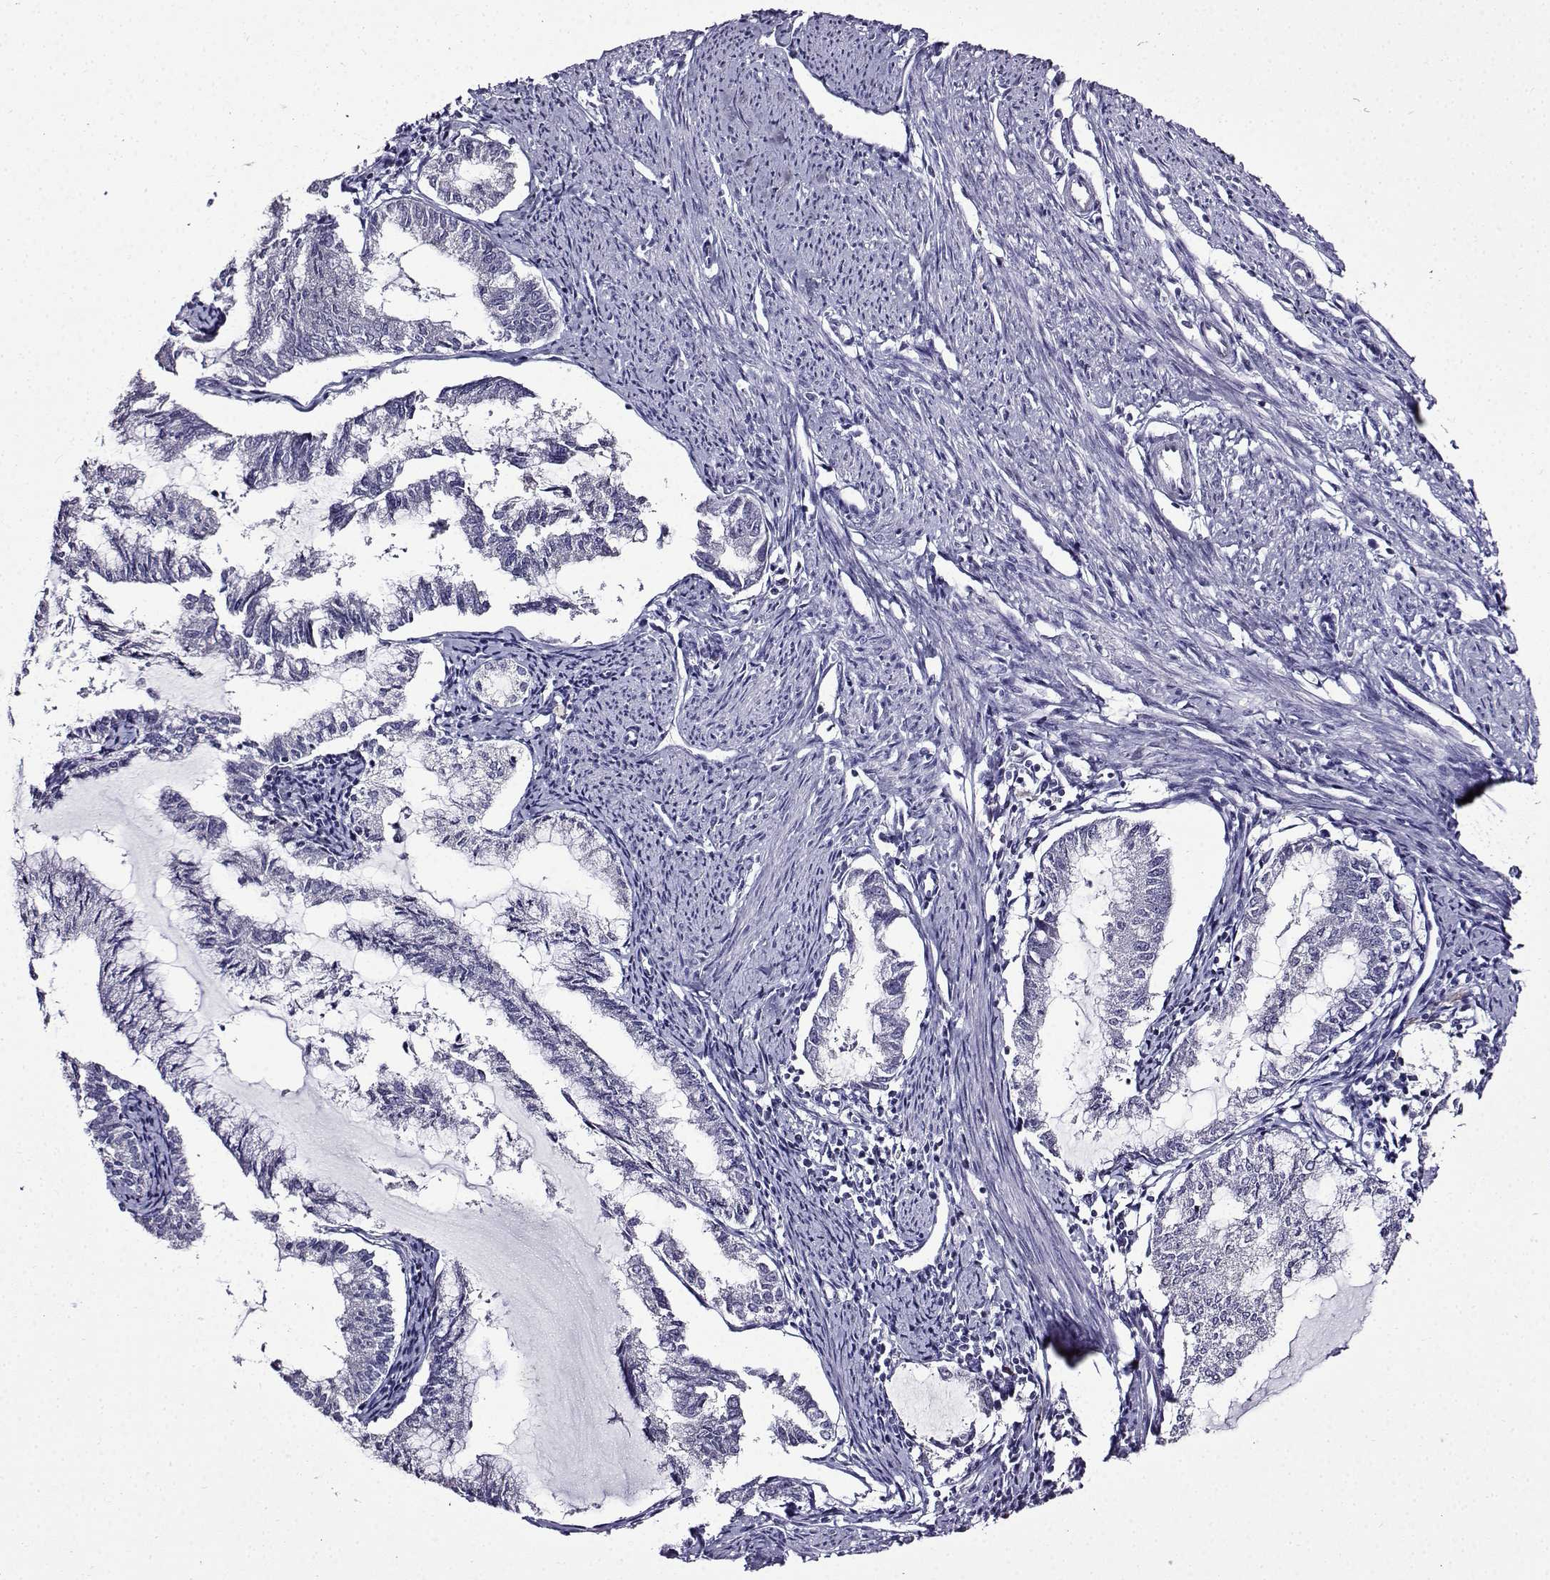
{"staining": {"intensity": "negative", "quantity": "none", "location": "none"}, "tissue": "endometrial cancer", "cell_type": "Tumor cells", "image_type": "cancer", "snomed": [{"axis": "morphology", "description": "Adenocarcinoma, NOS"}, {"axis": "topography", "description": "Endometrium"}], "caption": "Tumor cells are negative for brown protein staining in endometrial cancer (adenocarcinoma). (DAB (3,3'-diaminobenzidine) immunohistochemistry (IHC), high magnification).", "gene": "TMEM266", "patient": {"sex": "female", "age": 79}}